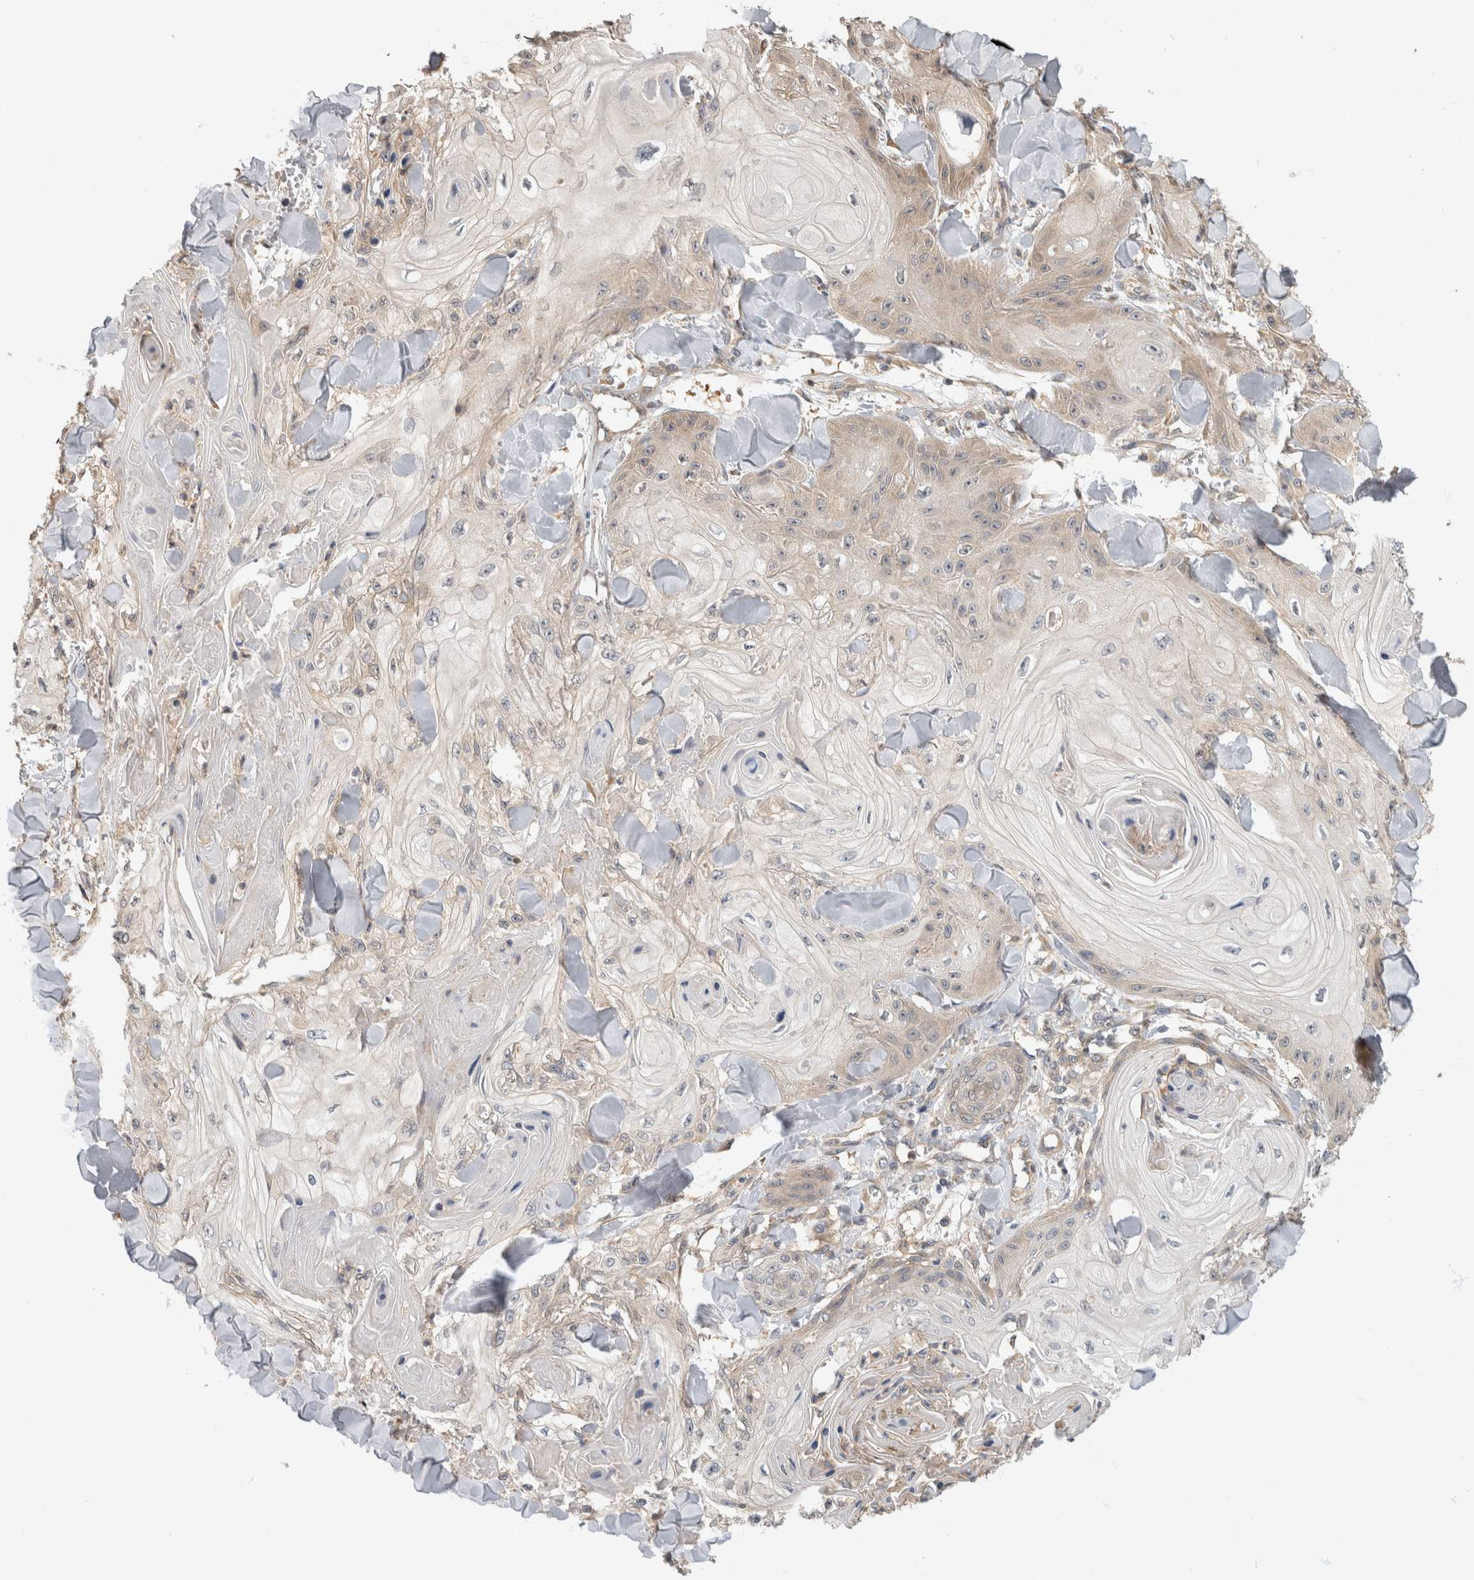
{"staining": {"intensity": "negative", "quantity": "none", "location": "none"}, "tissue": "skin cancer", "cell_type": "Tumor cells", "image_type": "cancer", "snomed": [{"axis": "morphology", "description": "Squamous cell carcinoma, NOS"}, {"axis": "topography", "description": "Skin"}], "caption": "The immunohistochemistry (IHC) image has no significant staining in tumor cells of skin squamous cell carcinoma tissue.", "gene": "PGM1", "patient": {"sex": "male", "age": 74}}